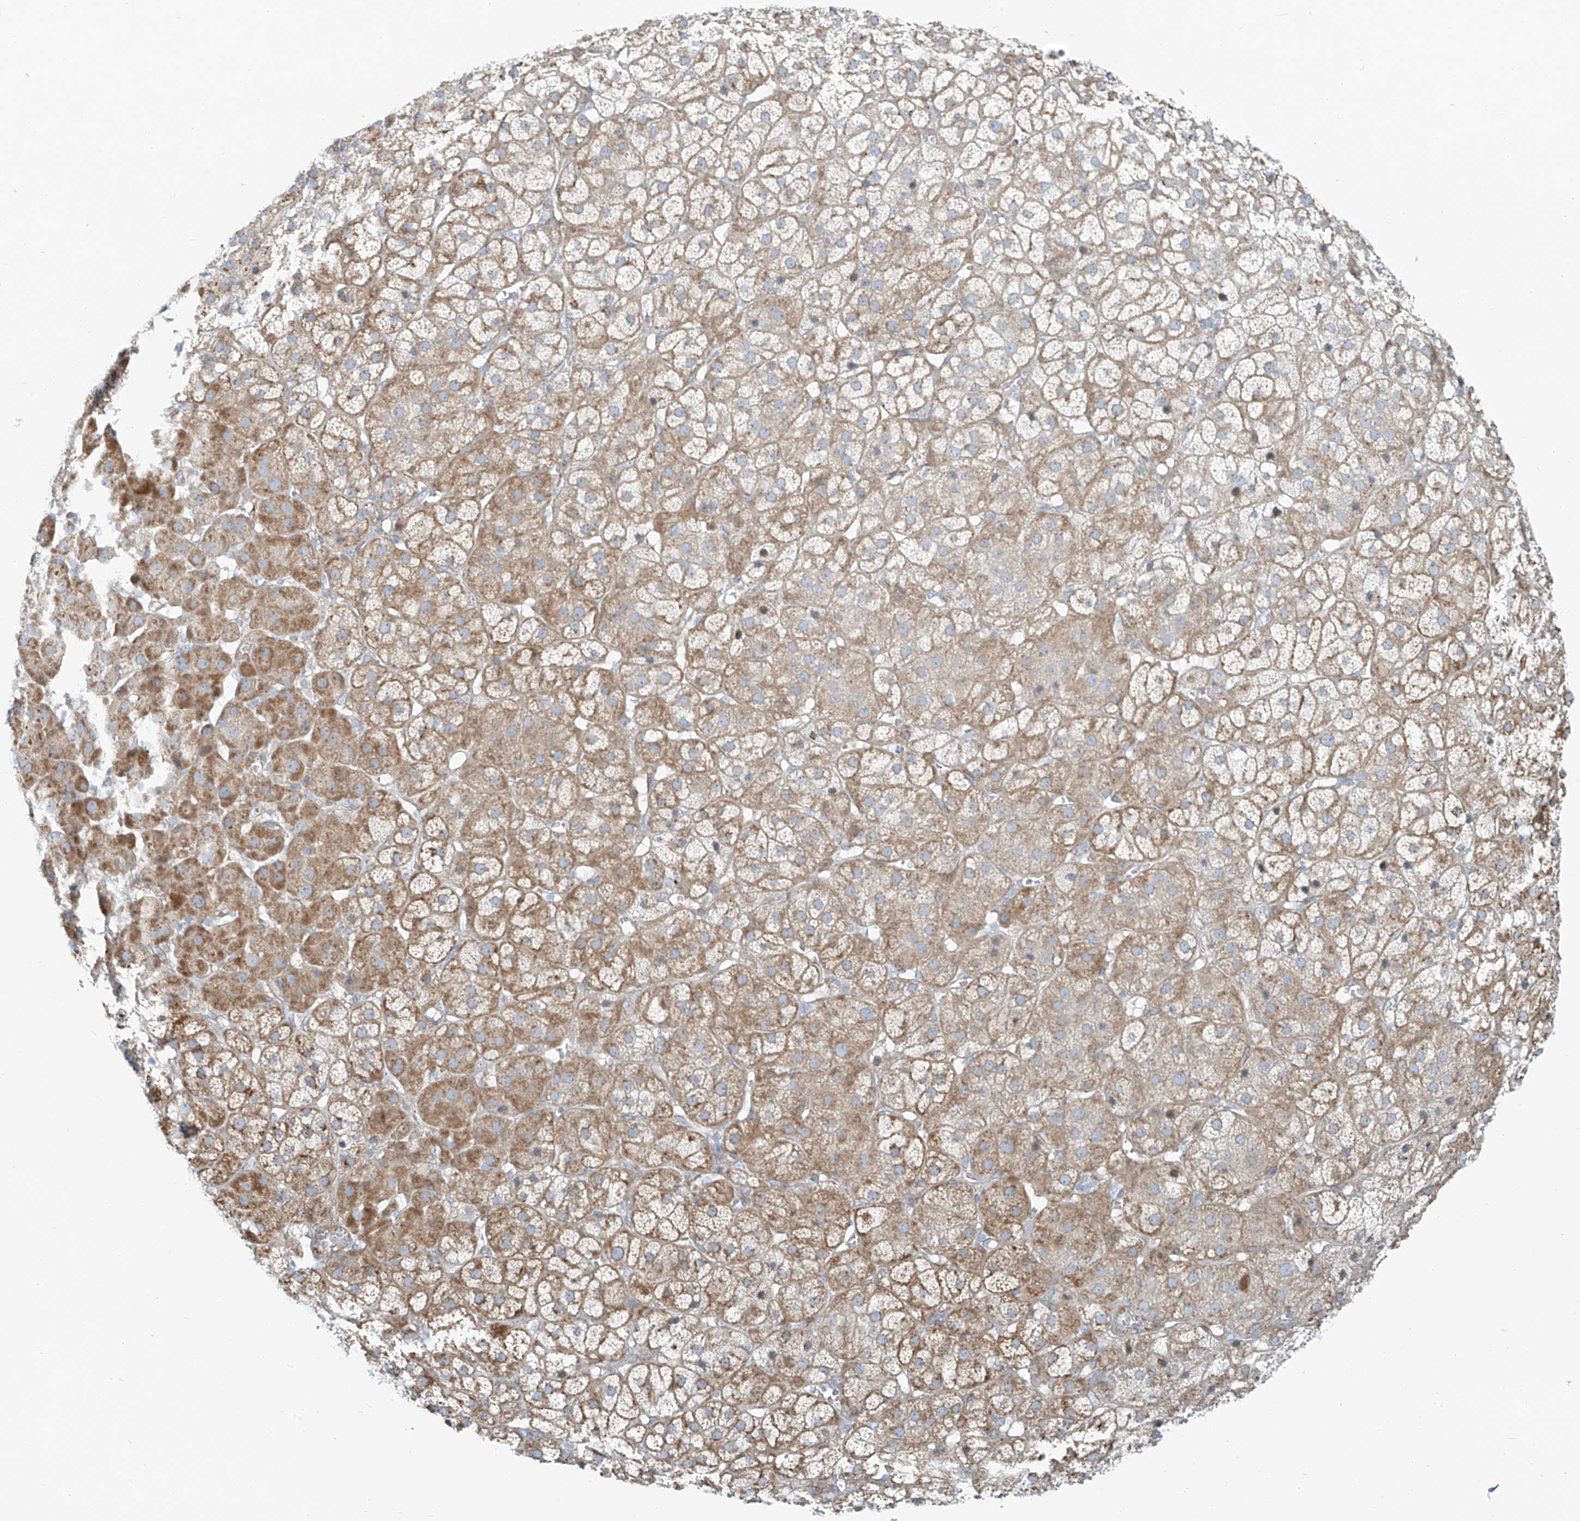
{"staining": {"intensity": "moderate", "quantity": "25%-75%", "location": "cytoplasmic/membranous"}, "tissue": "adrenal gland", "cell_type": "Glandular cells", "image_type": "normal", "snomed": [{"axis": "morphology", "description": "Normal tissue, NOS"}, {"axis": "topography", "description": "Adrenal gland"}], "caption": "Benign adrenal gland displays moderate cytoplasmic/membranous positivity in about 25%-75% of glandular cells (DAB = brown stain, brightfield microscopy at high magnification)..", "gene": "HIC2", "patient": {"sex": "female", "age": 57}}